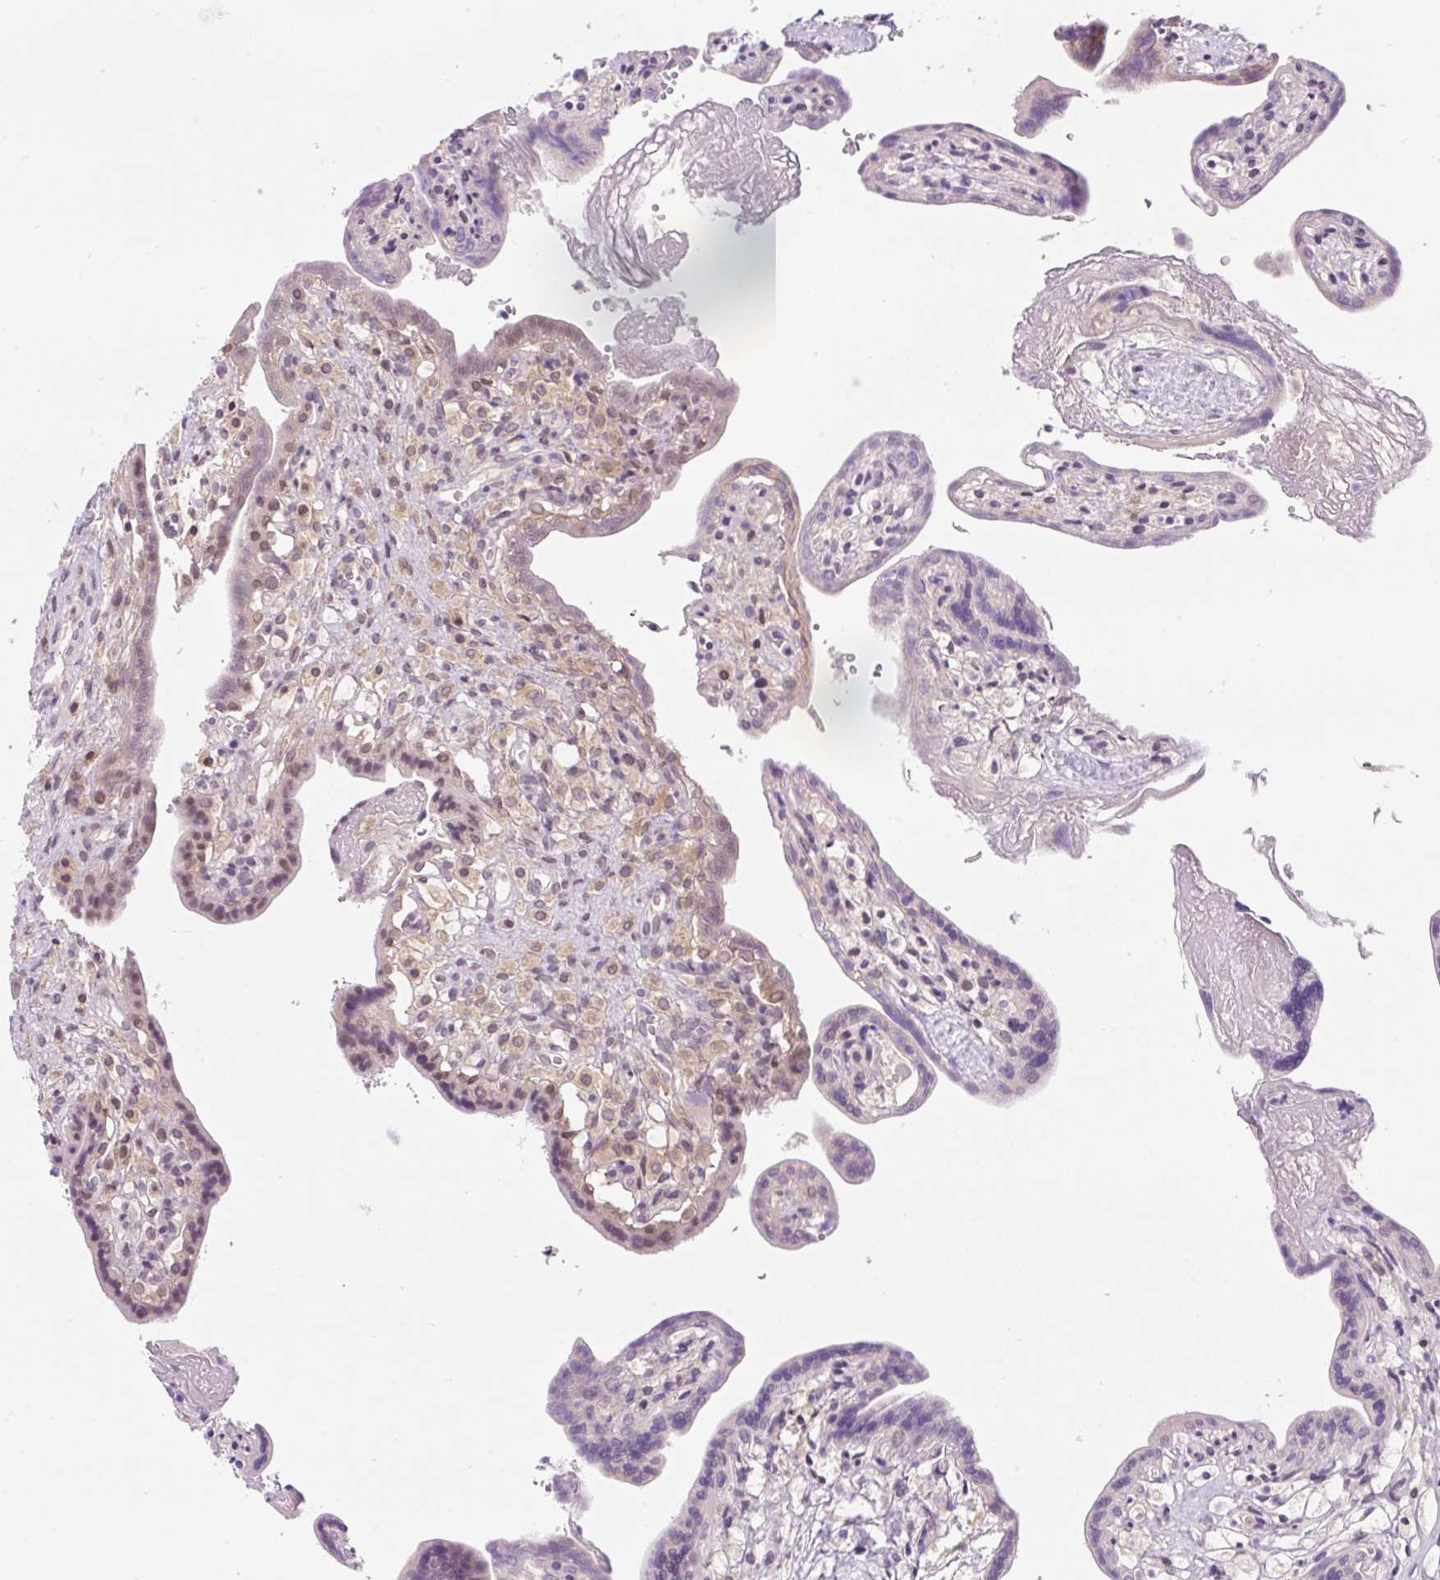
{"staining": {"intensity": "moderate", "quantity": "25%-75%", "location": "cytoplasmic/membranous,nuclear"}, "tissue": "placenta", "cell_type": "Trophoblastic cells", "image_type": "normal", "snomed": [{"axis": "morphology", "description": "Normal tissue, NOS"}, {"axis": "topography", "description": "Placenta"}], "caption": "The immunohistochemical stain shows moderate cytoplasmic/membranous,nuclear staining in trophoblastic cells of benign placenta.", "gene": "CARD11", "patient": {"sex": "female", "age": 37}}